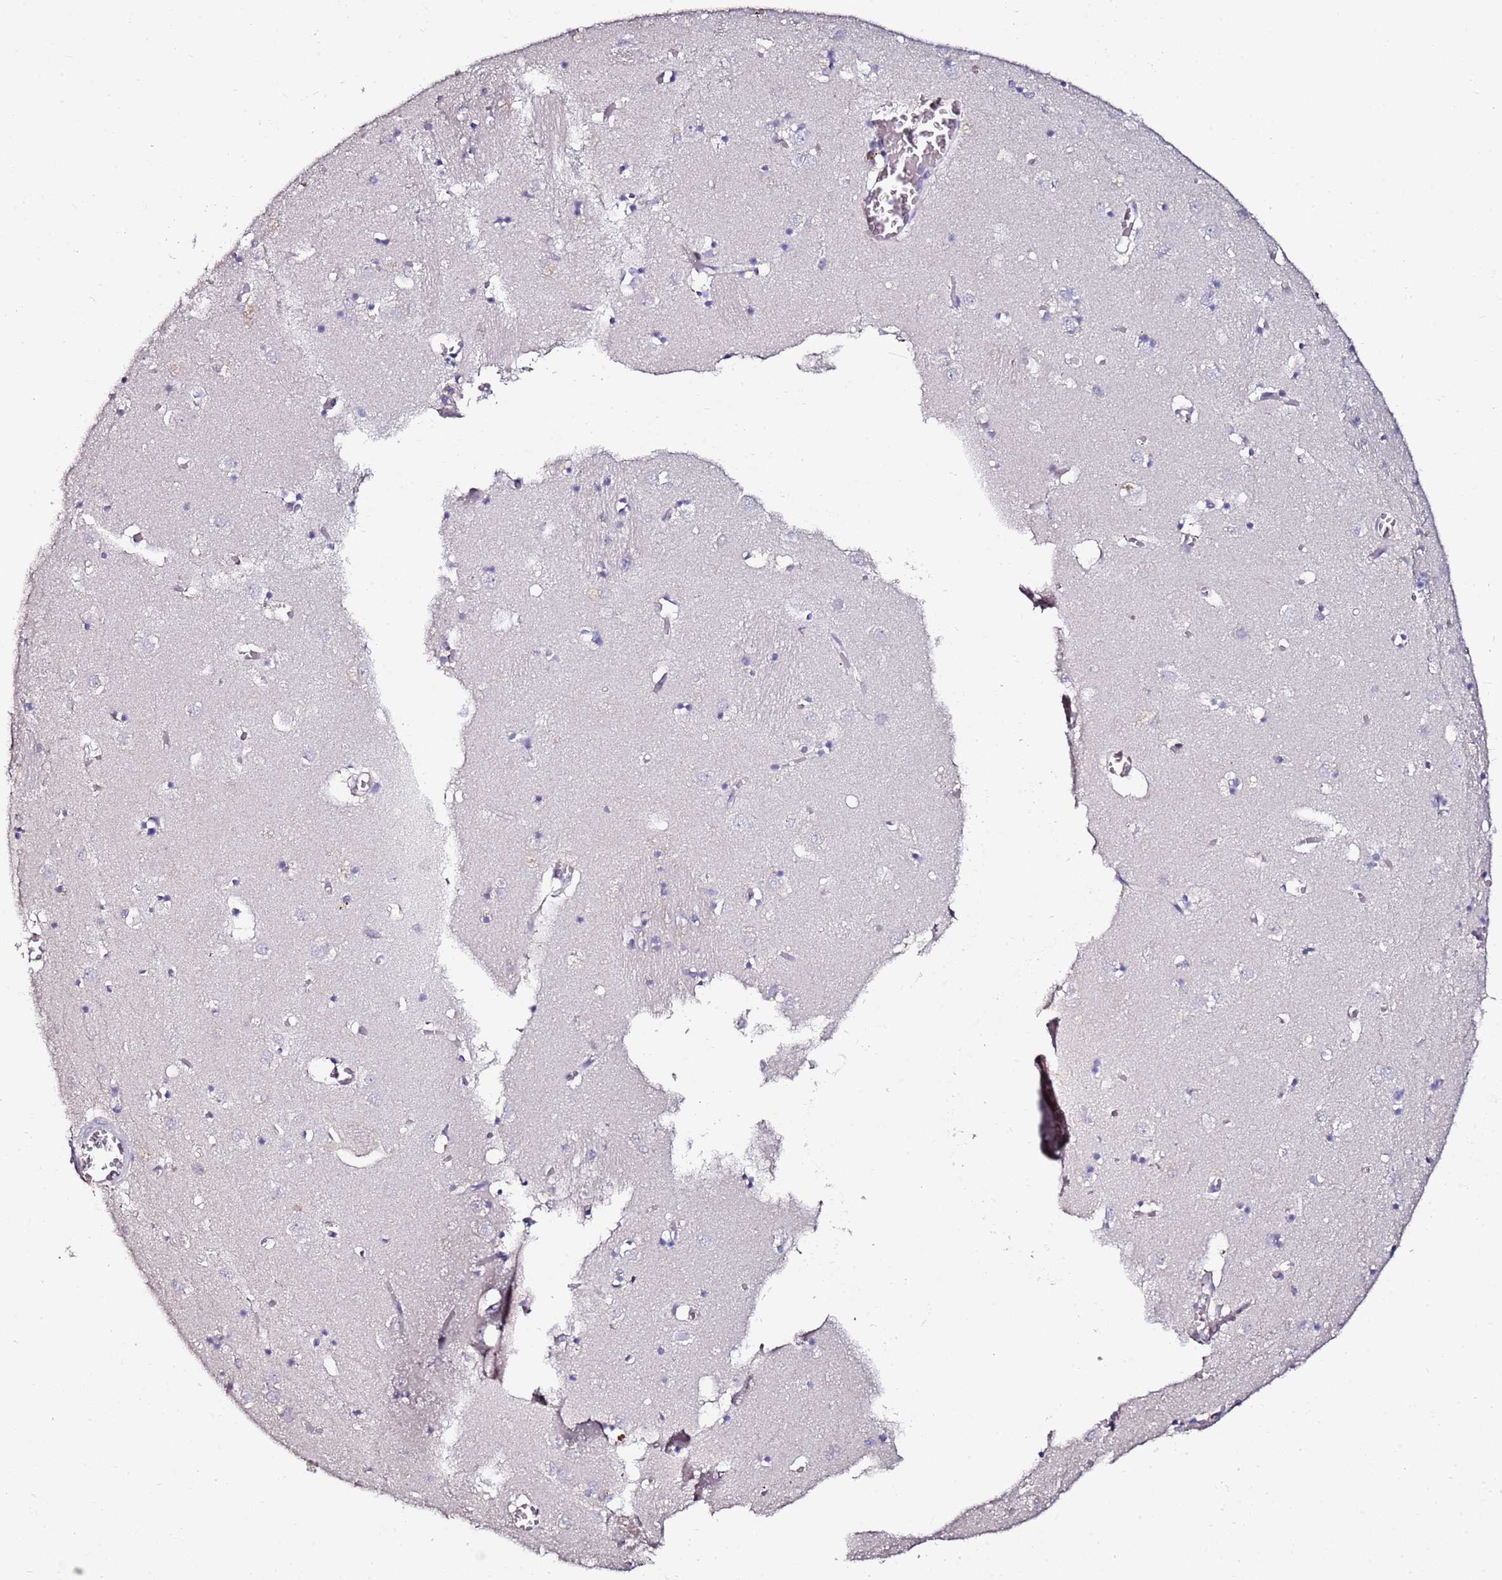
{"staining": {"intensity": "negative", "quantity": "none", "location": "none"}, "tissue": "caudate", "cell_type": "Glial cells", "image_type": "normal", "snomed": [{"axis": "morphology", "description": "Normal tissue, NOS"}, {"axis": "topography", "description": "Lateral ventricle wall"}], "caption": "IHC histopathology image of benign caudate: human caudate stained with DAB exhibits no significant protein staining in glial cells. (DAB immunohistochemistry, high magnification).", "gene": "C3orf80", "patient": {"sex": "male", "age": 70}}